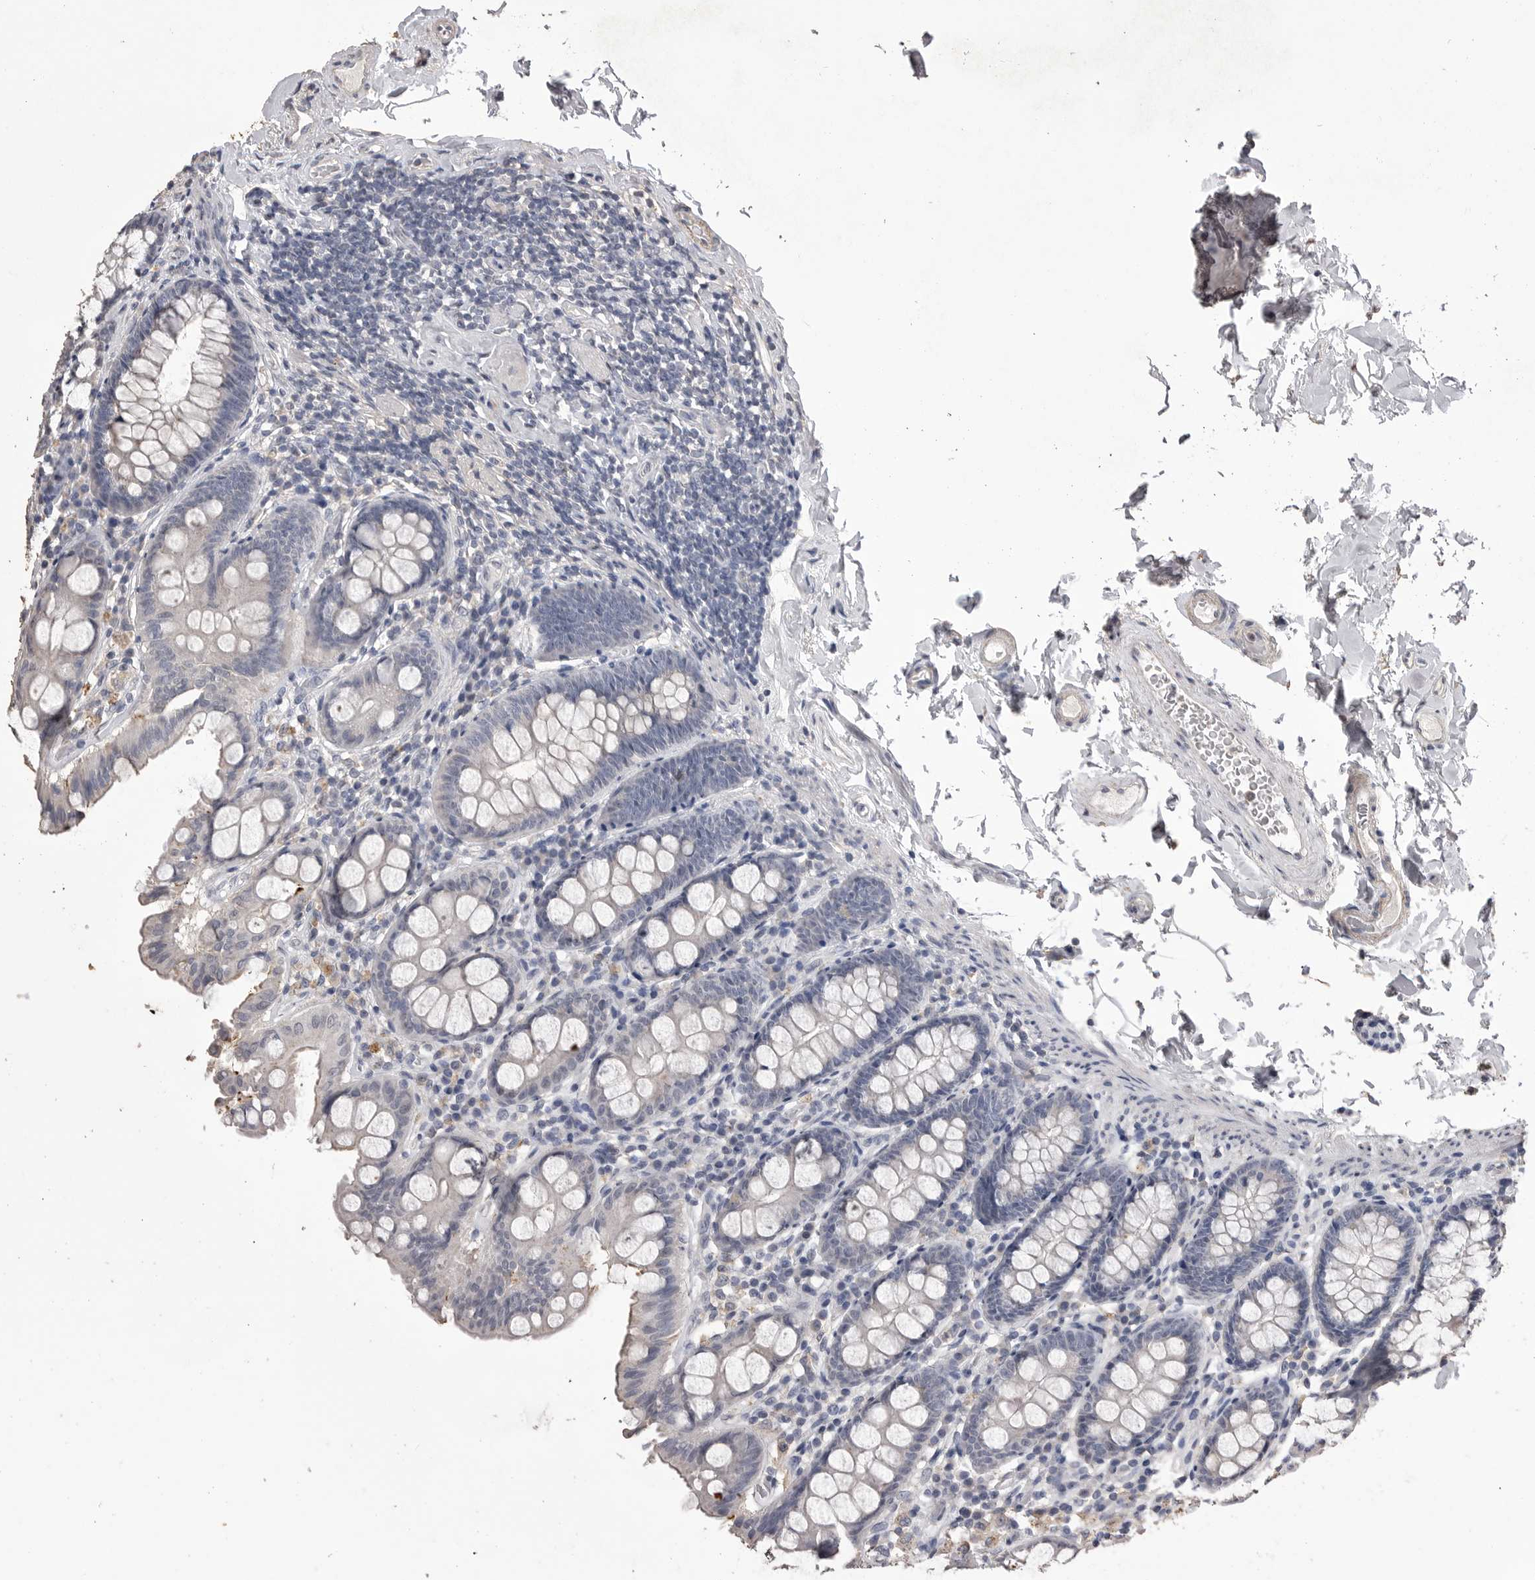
{"staining": {"intensity": "negative", "quantity": "none", "location": "none"}, "tissue": "colon", "cell_type": "Endothelial cells", "image_type": "normal", "snomed": [{"axis": "morphology", "description": "Normal tissue, NOS"}, {"axis": "topography", "description": "Colon"}, {"axis": "topography", "description": "Peripheral nerve tissue"}], "caption": "Endothelial cells show no significant protein staining in normal colon. Nuclei are stained in blue.", "gene": "MMP7", "patient": {"sex": "female", "age": 61}}